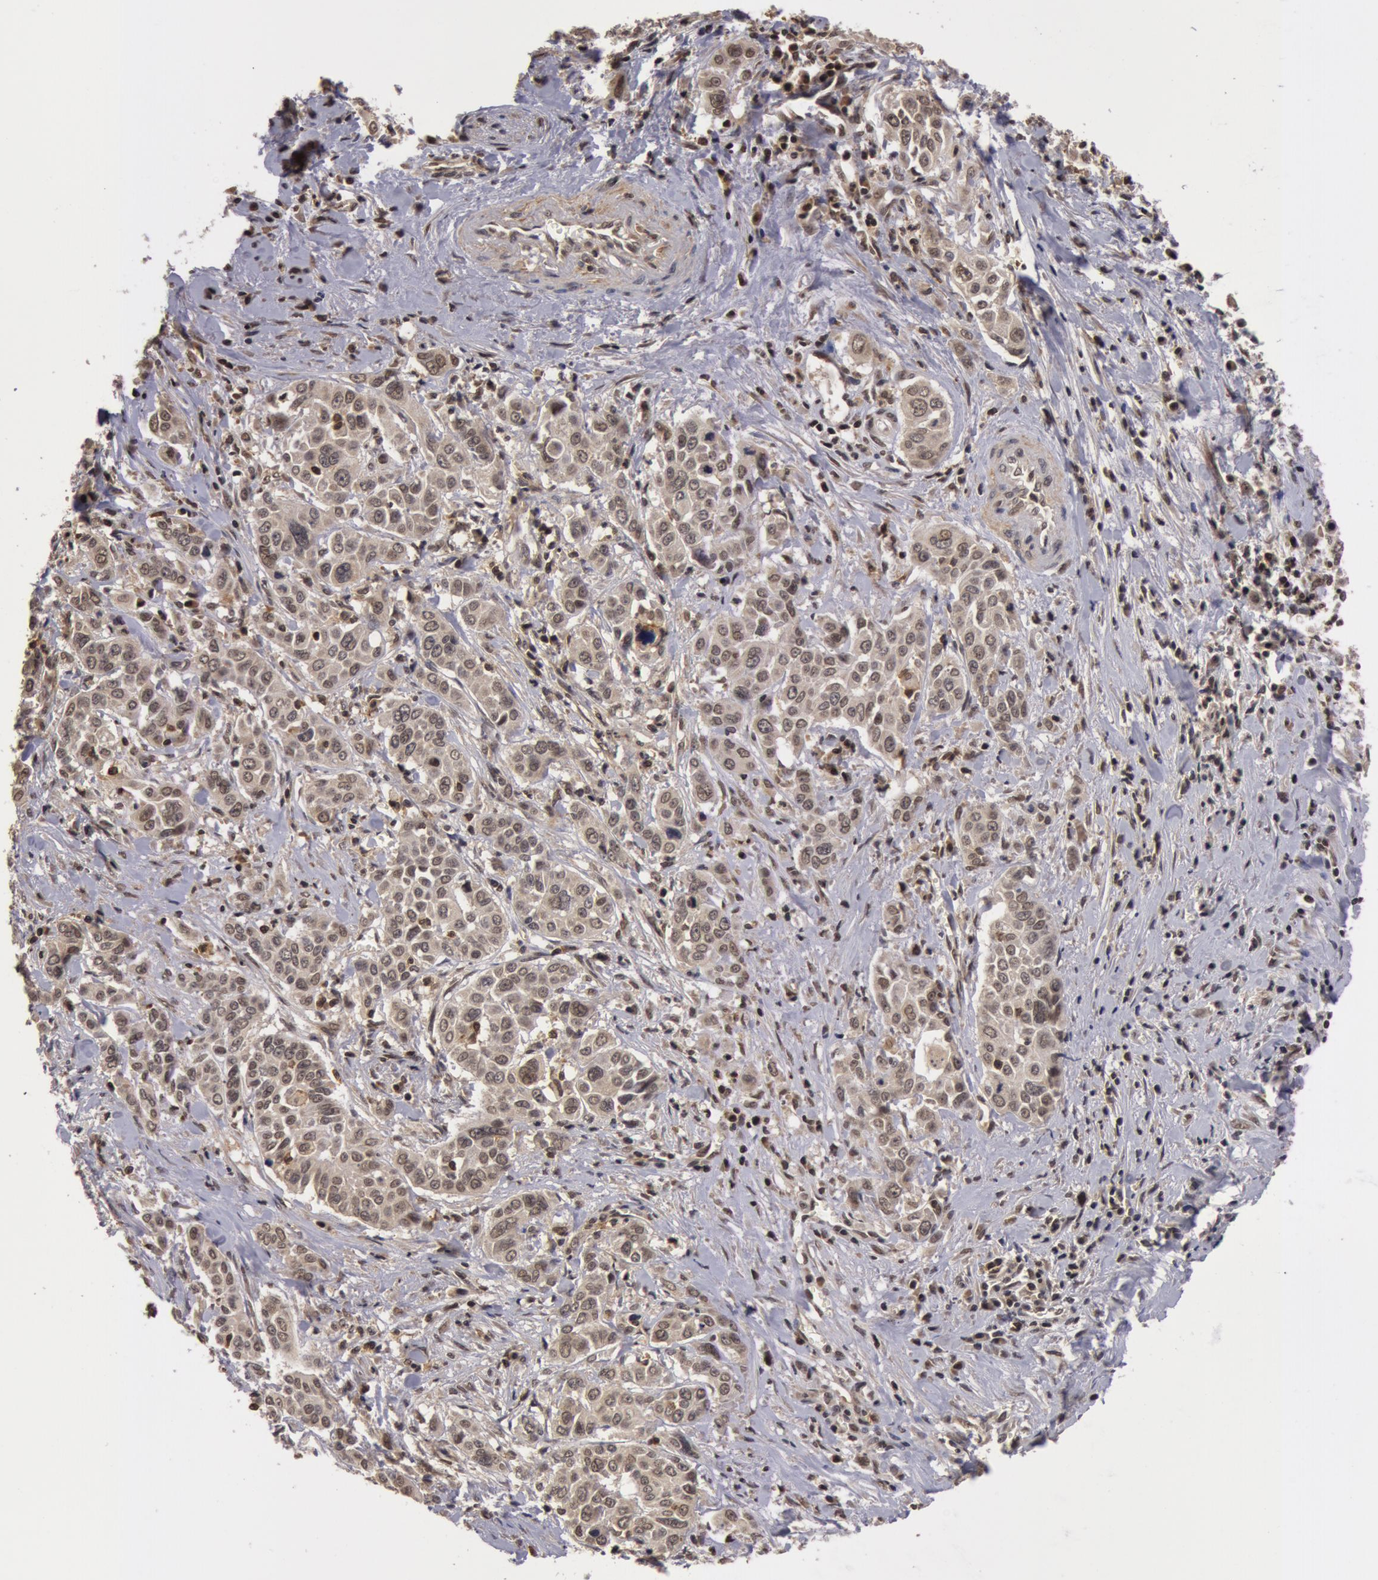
{"staining": {"intensity": "weak", "quantity": "<25%", "location": "nuclear"}, "tissue": "pancreatic cancer", "cell_type": "Tumor cells", "image_type": "cancer", "snomed": [{"axis": "morphology", "description": "Adenocarcinoma, NOS"}, {"axis": "topography", "description": "Pancreas"}], "caption": "This is an immunohistochemistry photomicrograph of human pancreatic cancer (adenocarcinoma). There is no staining in tumor cells.", "gene": "ZNF350", "patient": {"sex": "female", "age": 52}}